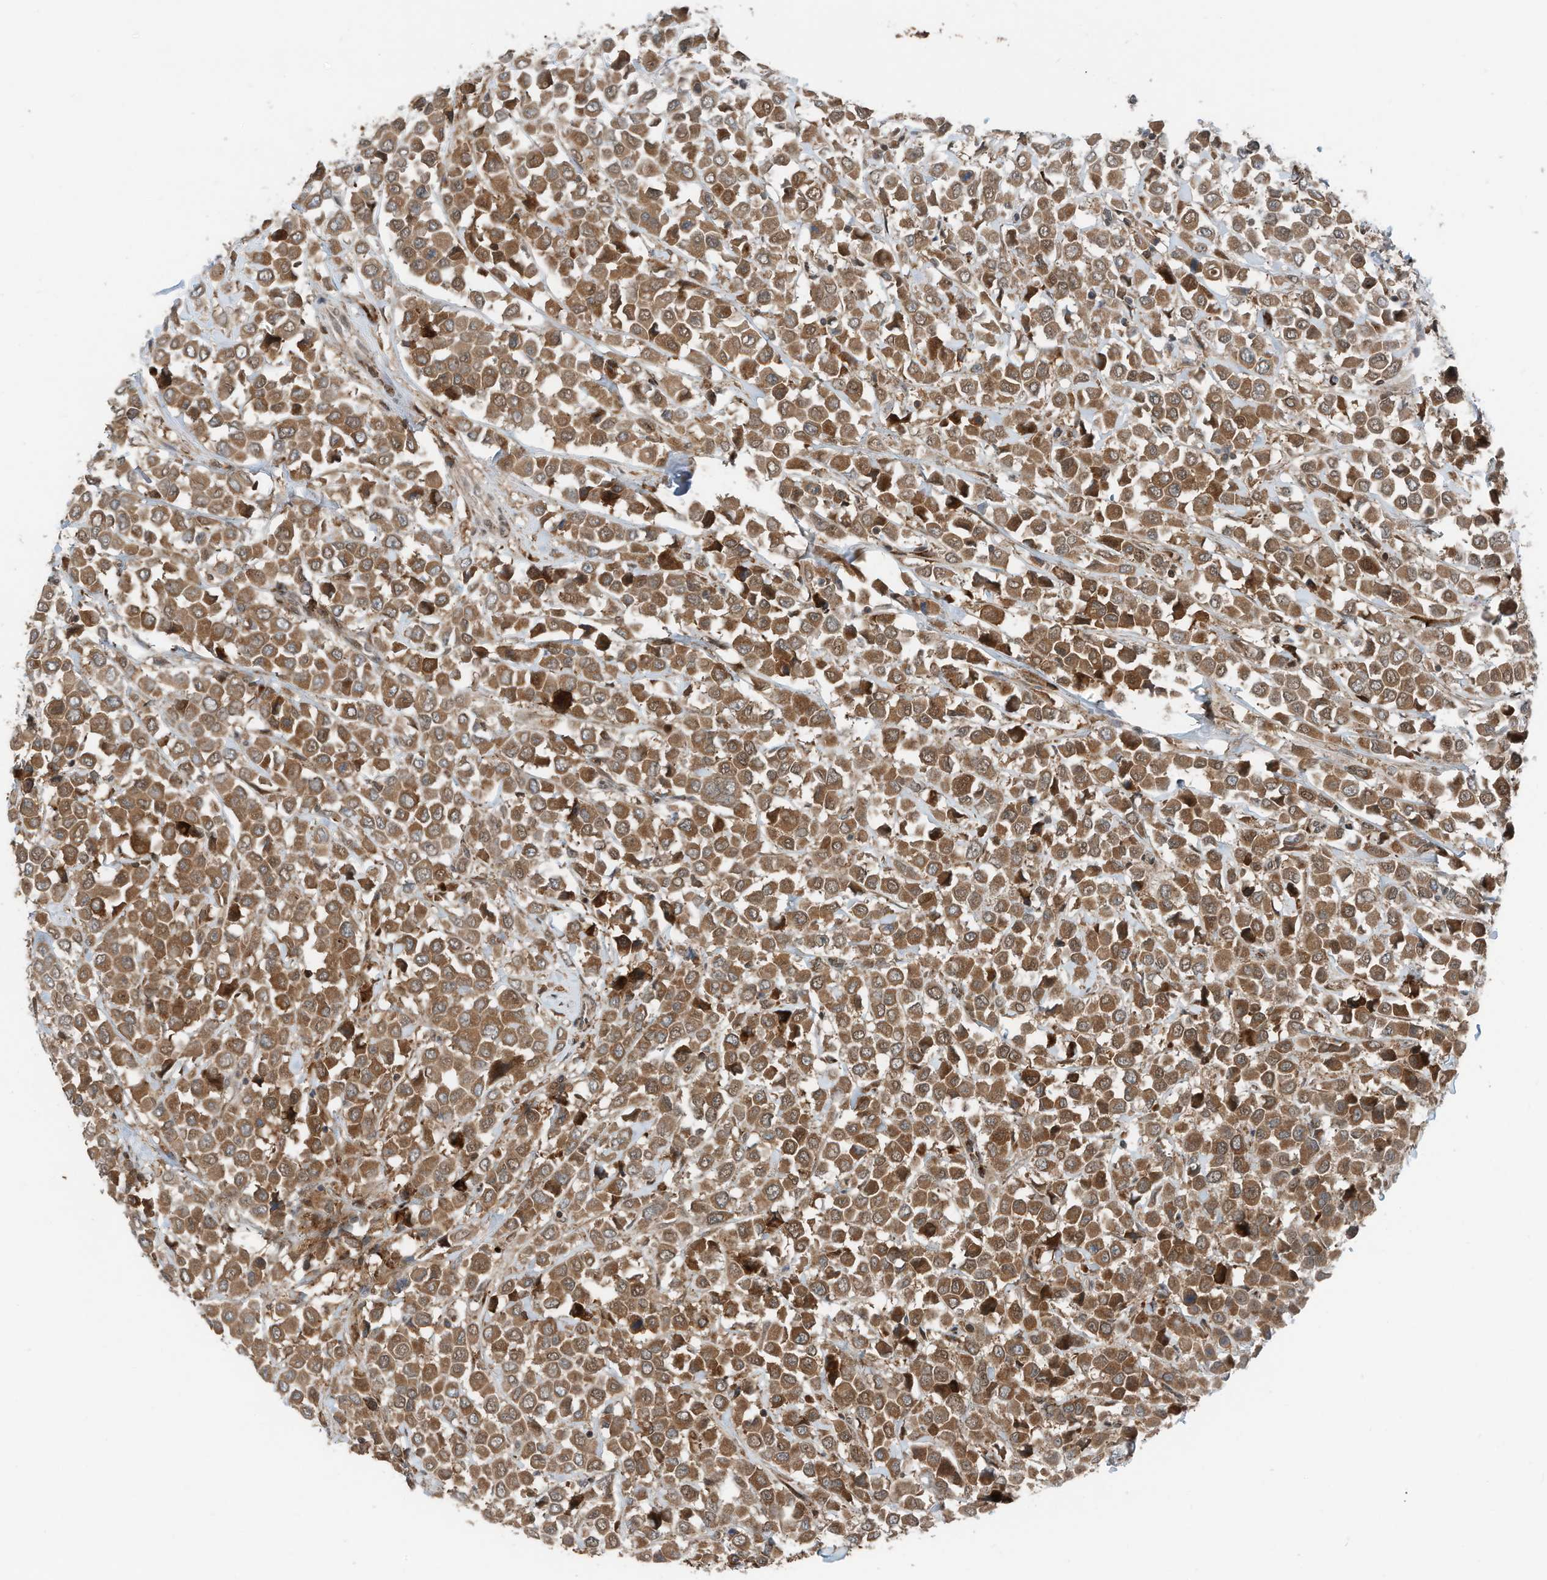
{"staining": {"intensity": "moderate", "quantity": ">75%", "location": "cytoplasmic/membranous"}, "tissue": "breast cancer", "cell_type": "Tumor cells", "image_type": "cancer", "snomed": [{"axis": "morphology", "description": "Duct carcinoma"}, {"axis": "topography", "description": "Breast"}], "caption": "Breast cancer (infiltrating ductal carcinoma) tissue demonstrates moderate cytoplasmic/membranous expression in approximately >75% of tumor cells, visualized by immunohistochemistry. The protein of interest is shown in brown color, while the nuclei are stained blue.", "gene": "RMND1", "patient": {"sex": "female", "age": 61}}